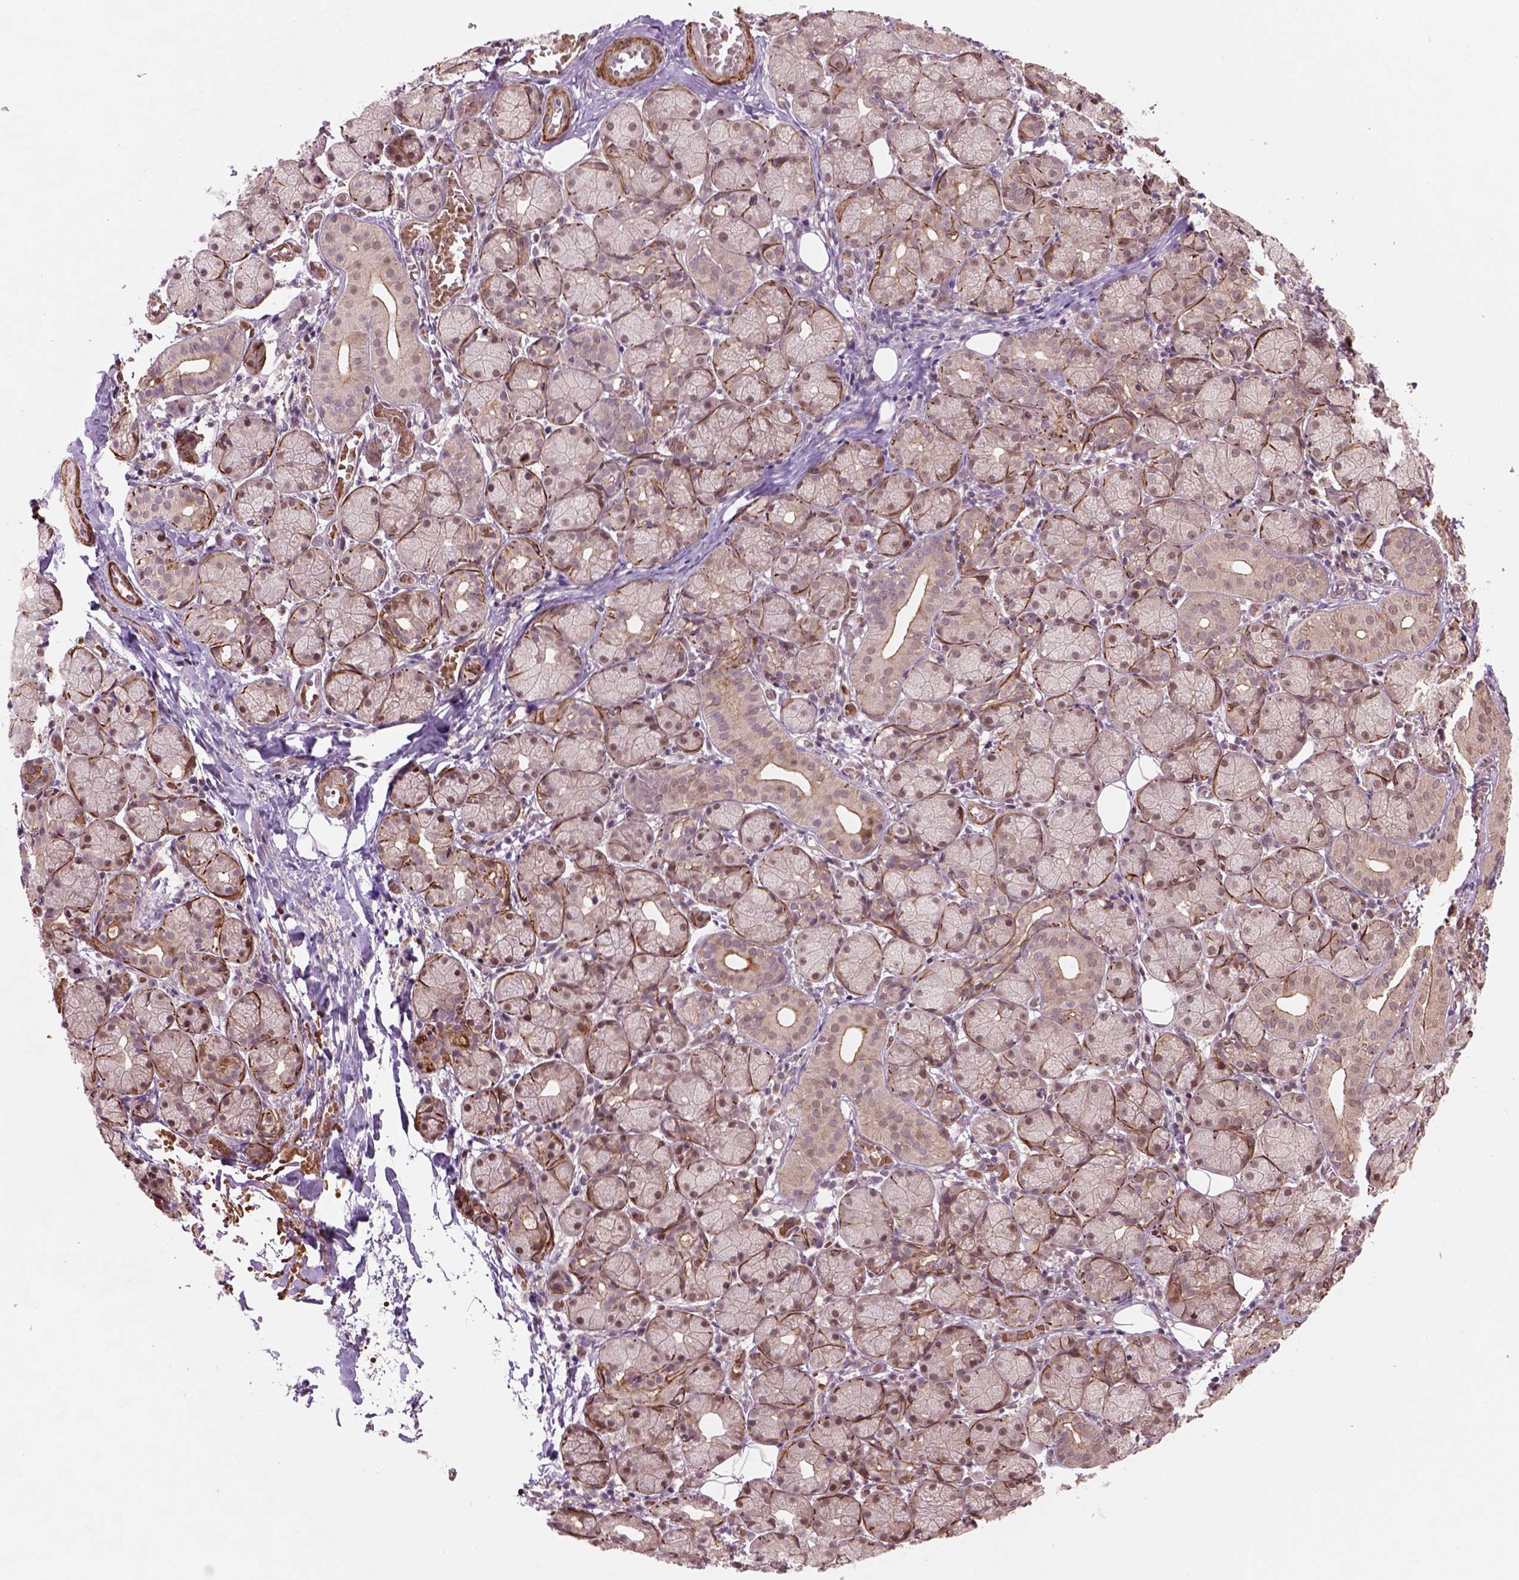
{"staining": {"intensity": "moderate", "quantity": "<25%", "location": "cytoplasmic/membranous,nuclear"}, "tissue": "salivary gland", "cell_type": "Glandular cells", "image_type": "normal", "snomed": [{"axis": "morphology", "description": "Normal tissue, NOS"}, {"axis": "topography", "description": "Salivary gland"}, {"axis": "topography", "description": "Peripheral nerve tissue"}], "caption": "Immunohistochemical staining of normal human salivary gland shows moderate cytoplasmic/membranous,nuclear protein expression in about <25% of glandular cells.", "gene": "PSMD11", "patient": {"sex": "female", "age": 24}}